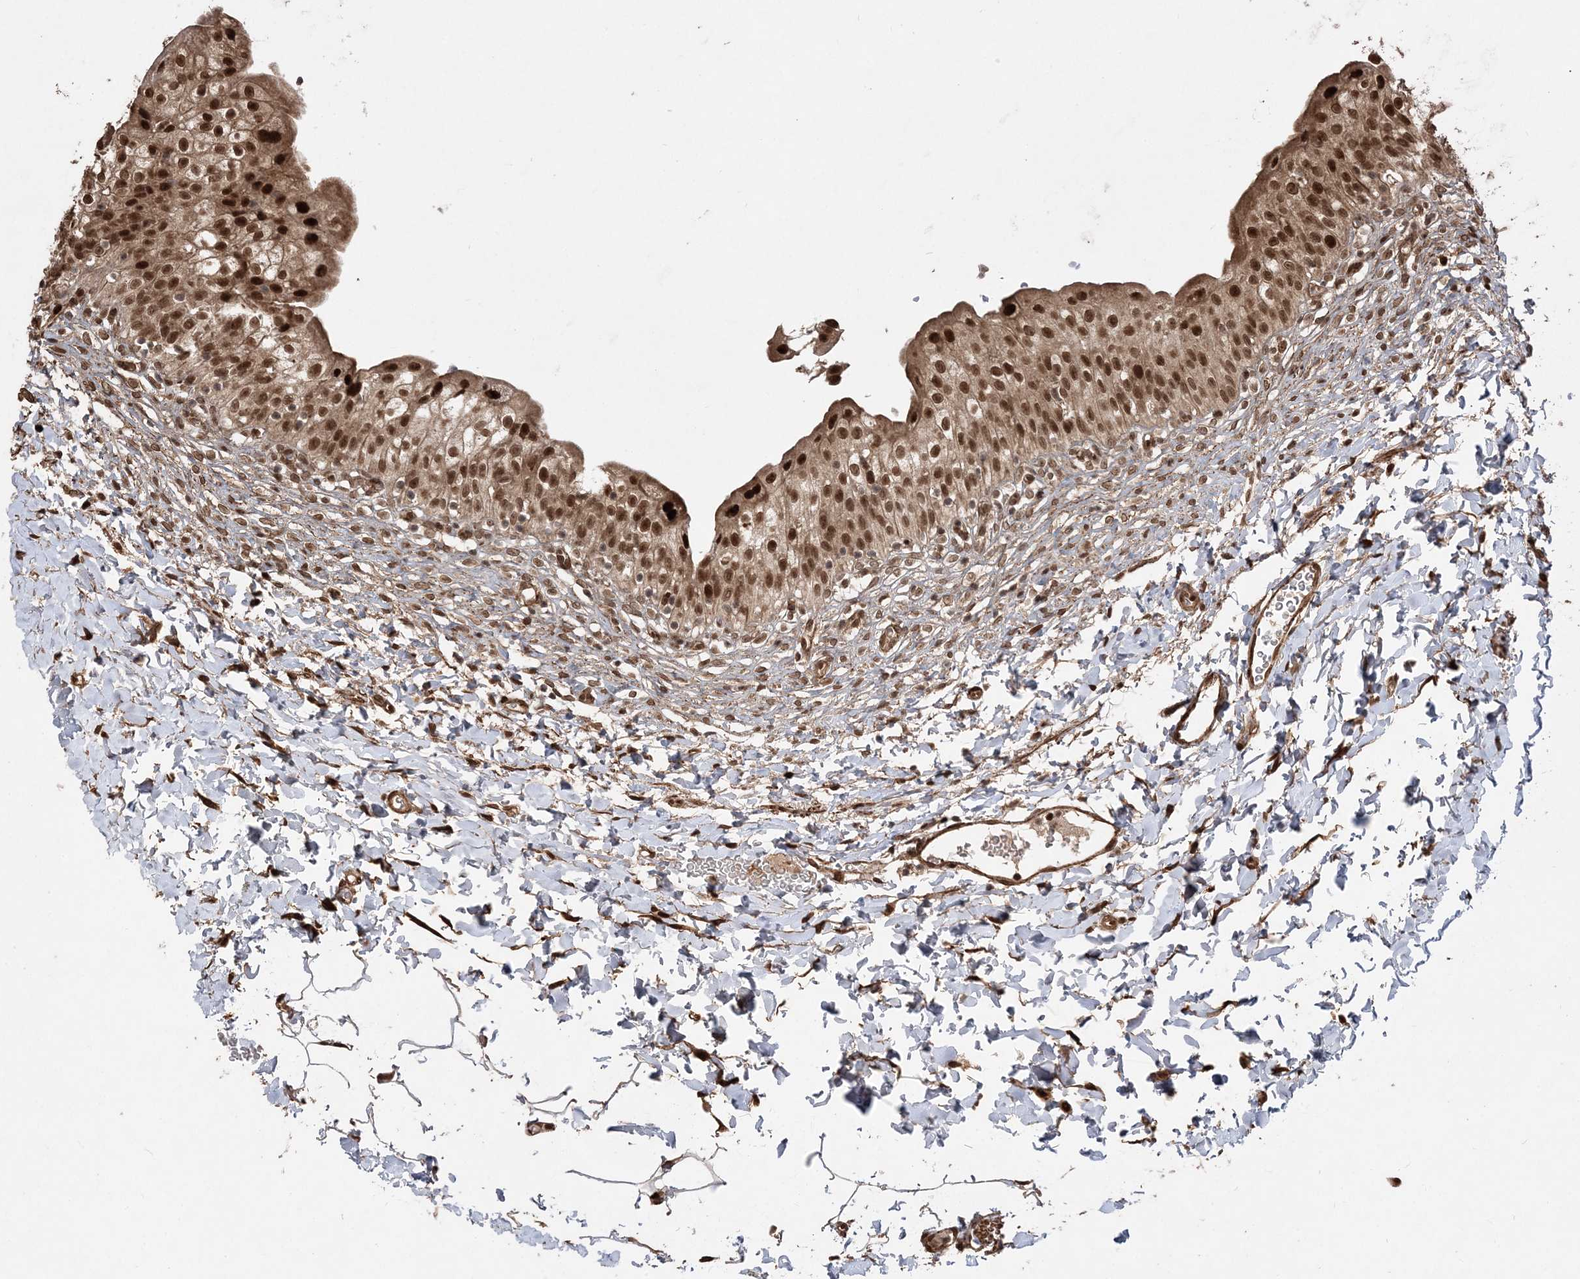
{"staining": {"intensity": "strong", "quantity": ">75%", "location": "cytoplasmic/membranous,nuclear"}, "tissue": "urinary bladder", "cell_type": "Urothelial cells", "image_type": "normal", "snomed": [{"axis": "morphology", "description": "Normal tissue, NOS"}, {"axis": "topography", "description": "Urinary bladder"}], "caption": "IHC (DAB (3,3'-diaminobenzidine)) staining of unremarkable urinary bladder exhibits strong cytoplasmic/membranous,nuclear protein expression in about >75% of urothelial cells.", "gene": "ETAA1", "patient": {"sex": "male", "age": 55}}